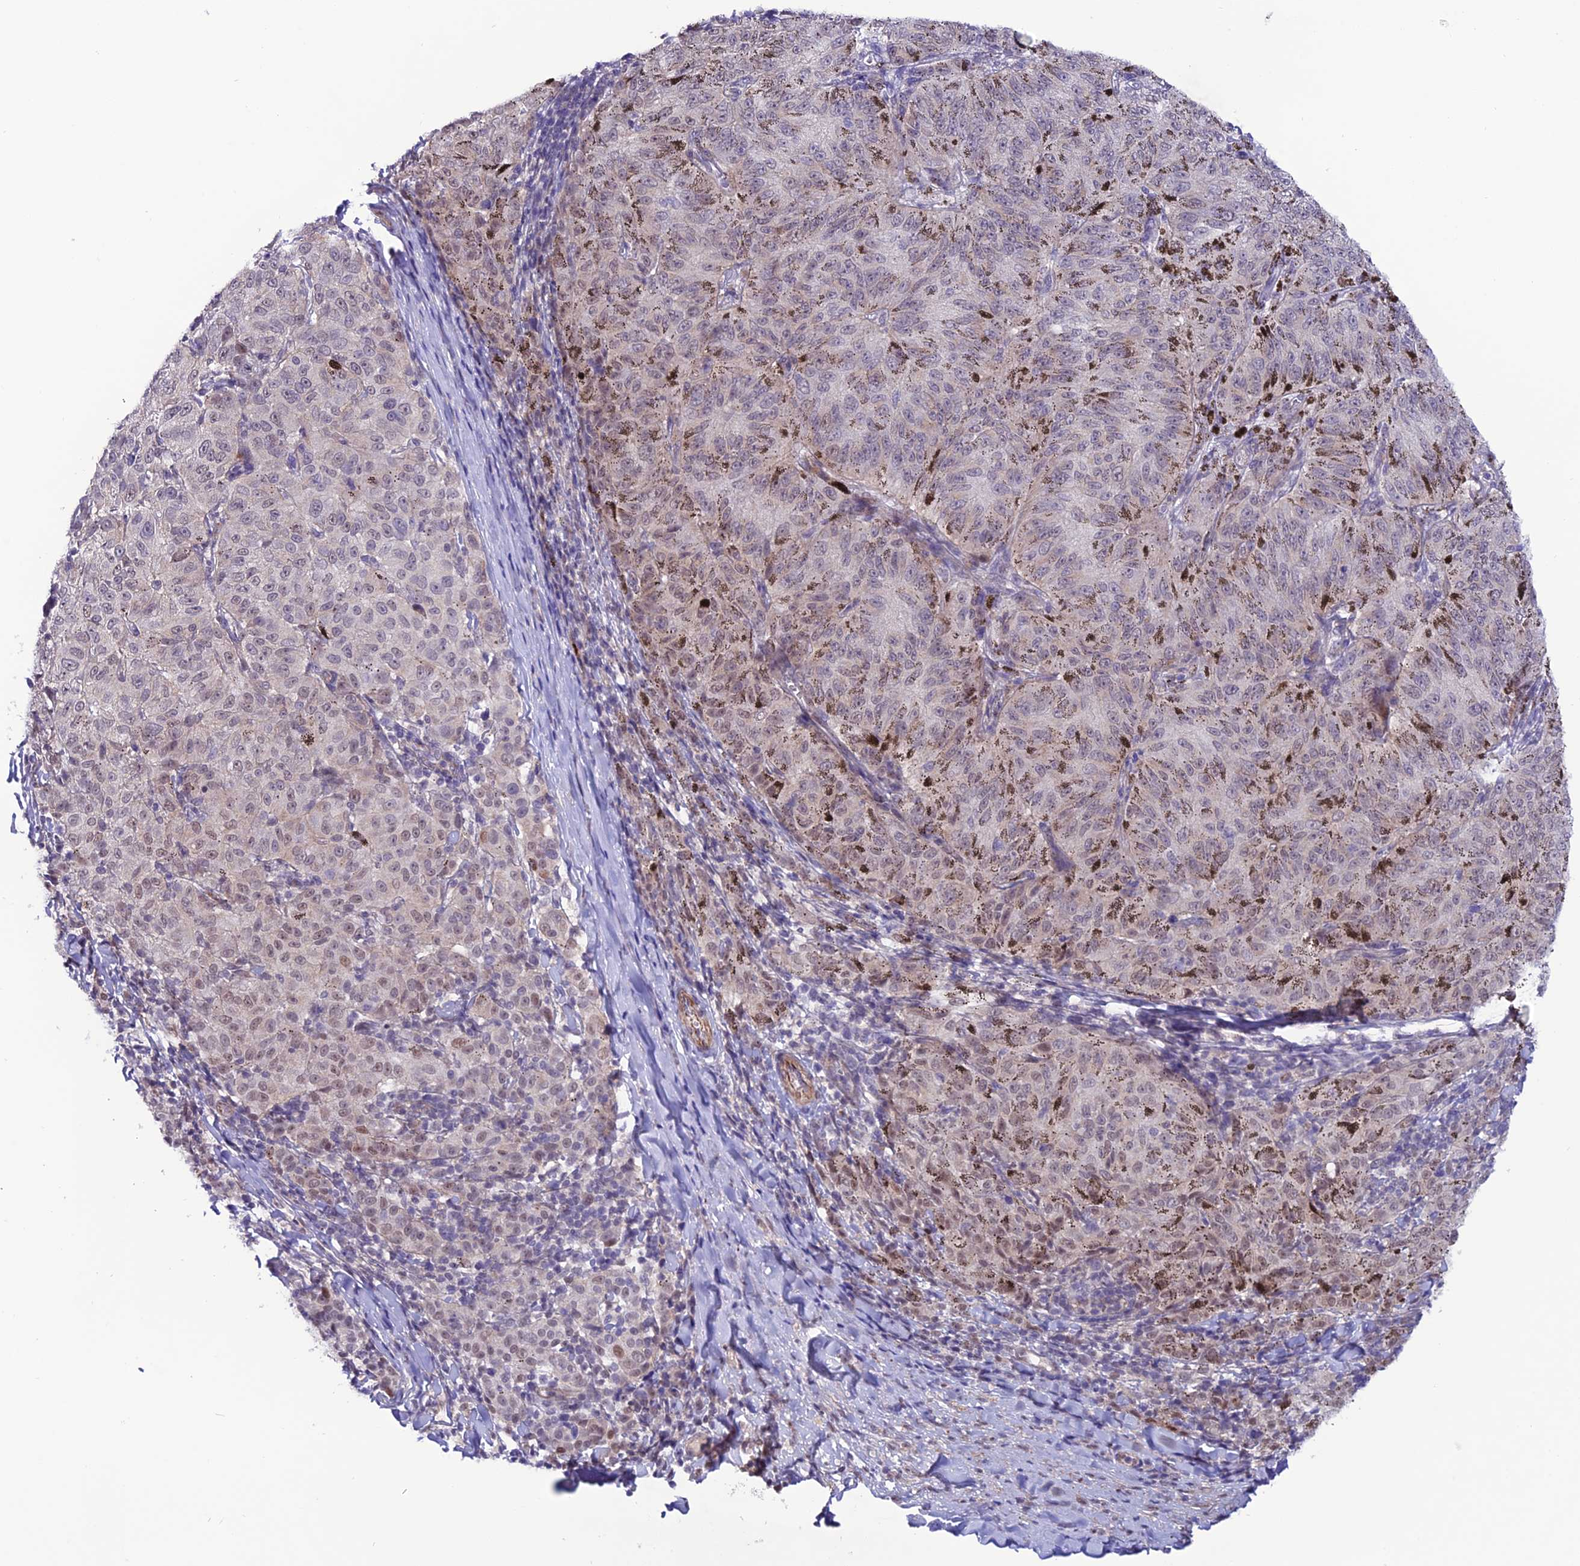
{"staining": {"intensity": "weak", "quantity": "<25%", "location": "nuclear"}, "tissue": "melanoma", "cell_type": "Tumor cells", "image_type": "cancer", "snomed": [{"axis": "morphology", "description": "Malignant melanoma, NOS"}, {"axis": "topography", "description": "Skin"}], "caption": "High power microscopy micrograph of an IHC image of melanoma, revealing no significant staining in tumor cells. (DAB IHC, high magnification).", "gene": "COL6A6", "patient": {"sex": "female", "age": 72}}